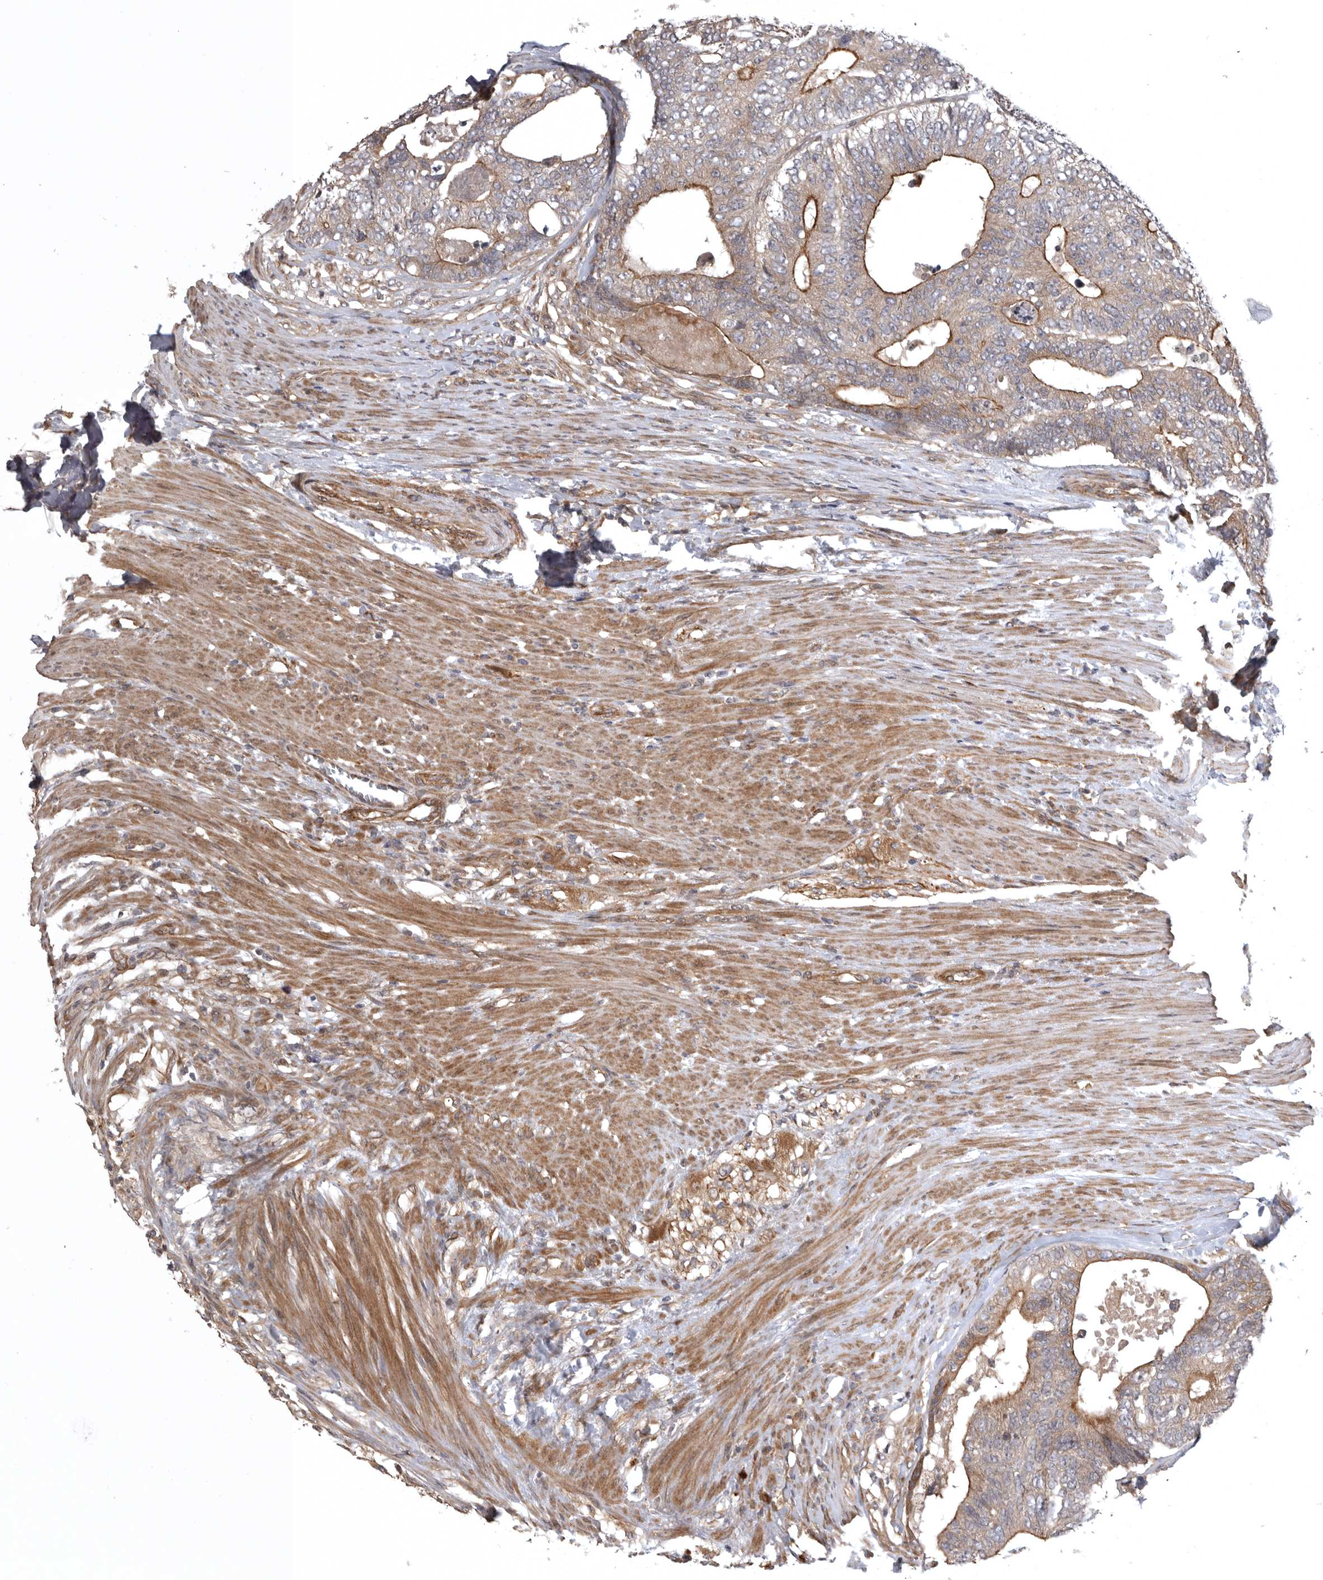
{"staining": {"intensity": "moderate", "quantity": ">75%", "location": "cytoplasmic/membranous"}, "tissue": "colorectal cancer", "cell_type": "Tumor cells", "image_type": "cancer", "snomed": [{"axis": "morphology", "description": "Adenocarcinoma, NOS"}, {"axis": "topography", "description": "Colon"}], "caption": "Colorectal cancer (adenocarcinoma) stained for a protein shows moderate cytoplasmic/membranous positivity in tumor cells.", "gene": "CUEDC1", "patient": {"sex": "female", "age": 67}}